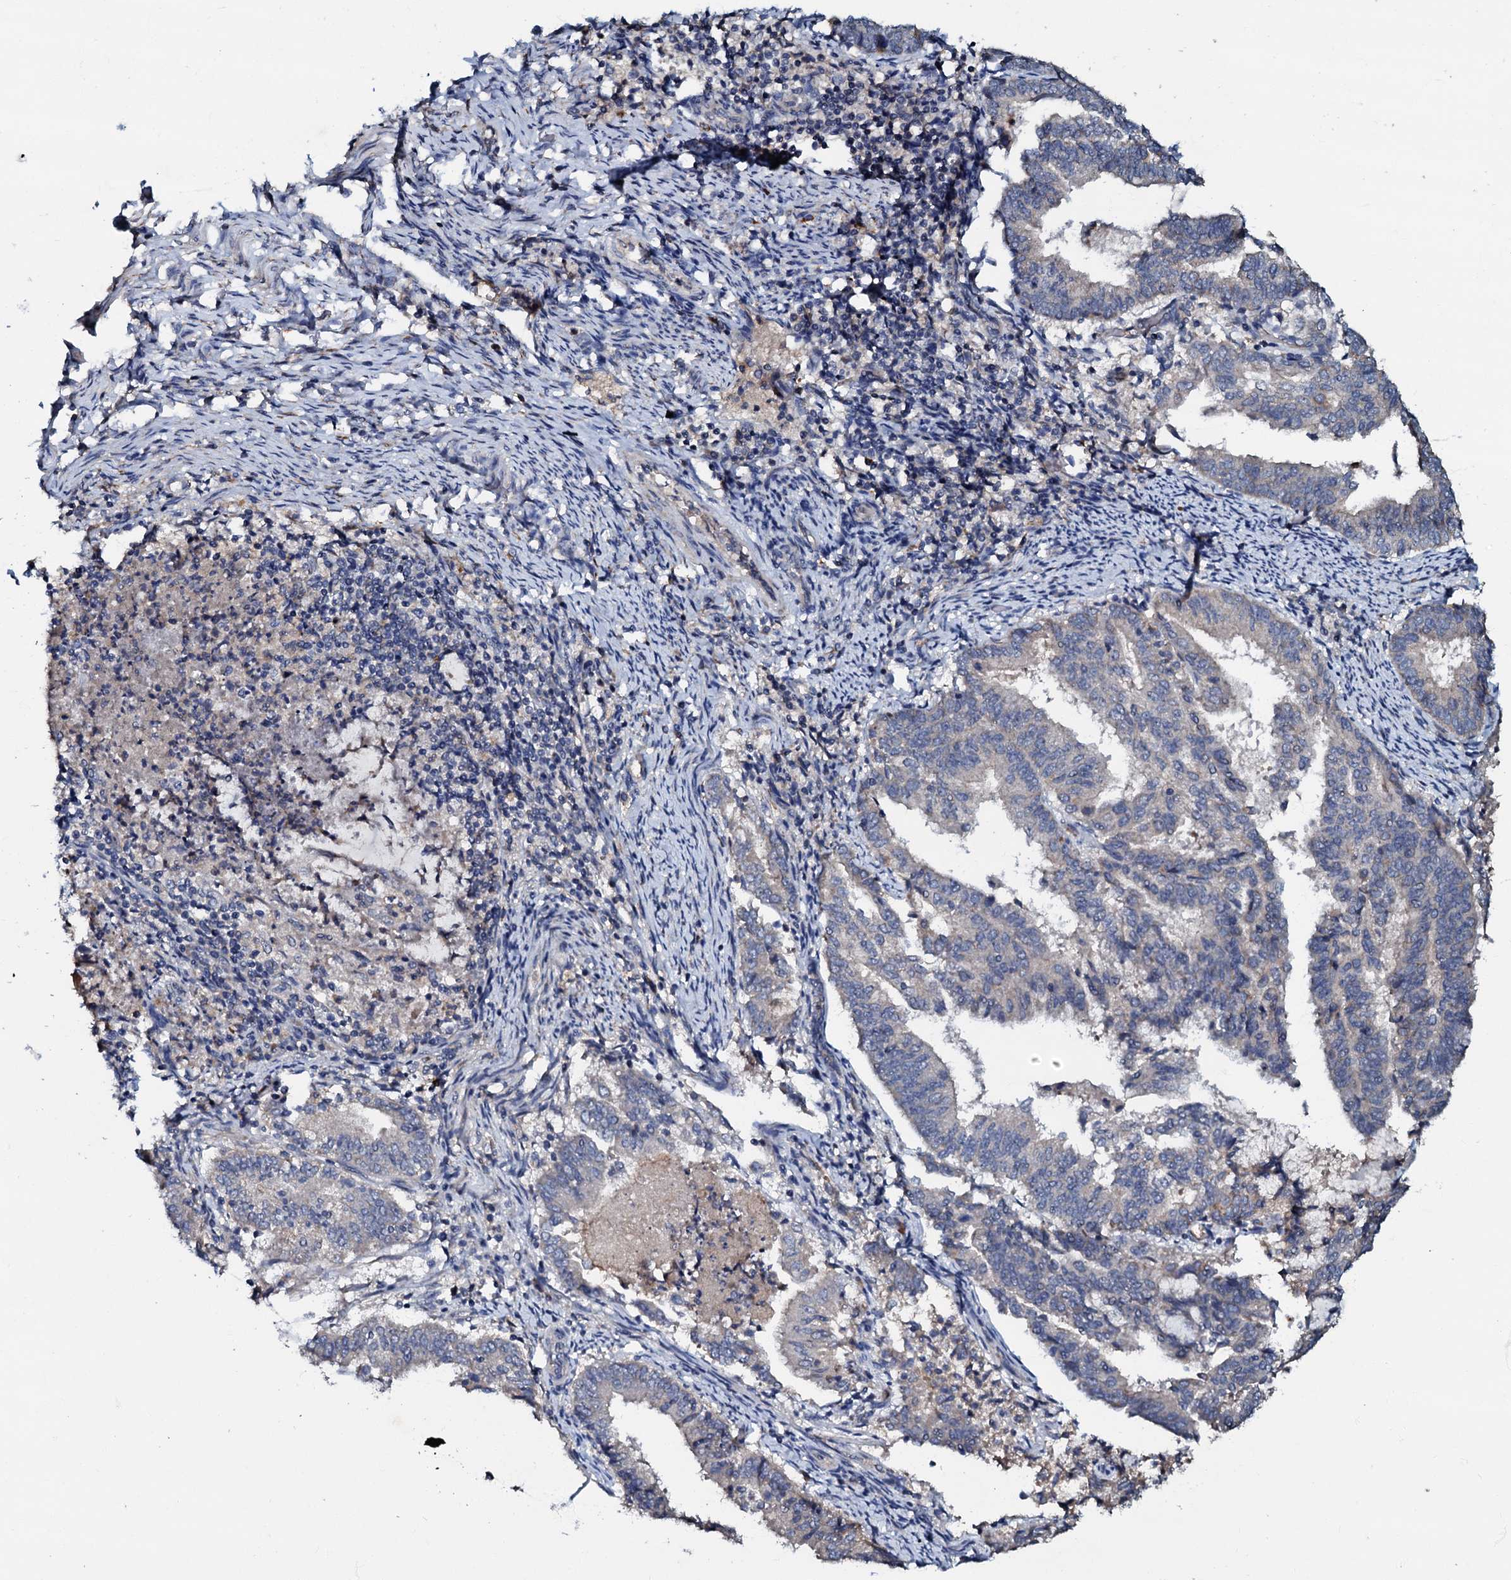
{"staining": {"intensity": "negative", "quantity": "none", "location": "none"}, "tissue": "endometrial cancer", "cell_type": "Tumor cells", "image_type": "cancer", "snomed": [{"axis": "morphology", "description": "Adenocarcinoma, NOS"}, {"axis": "topography", "description": "Endometrium"}], "caption": "The micrograph shows no staining of tumor cells in adenocarcinoma (endometrial).", "gene": "CPNE2", "patient": {"sex": "female", "age": 80}}